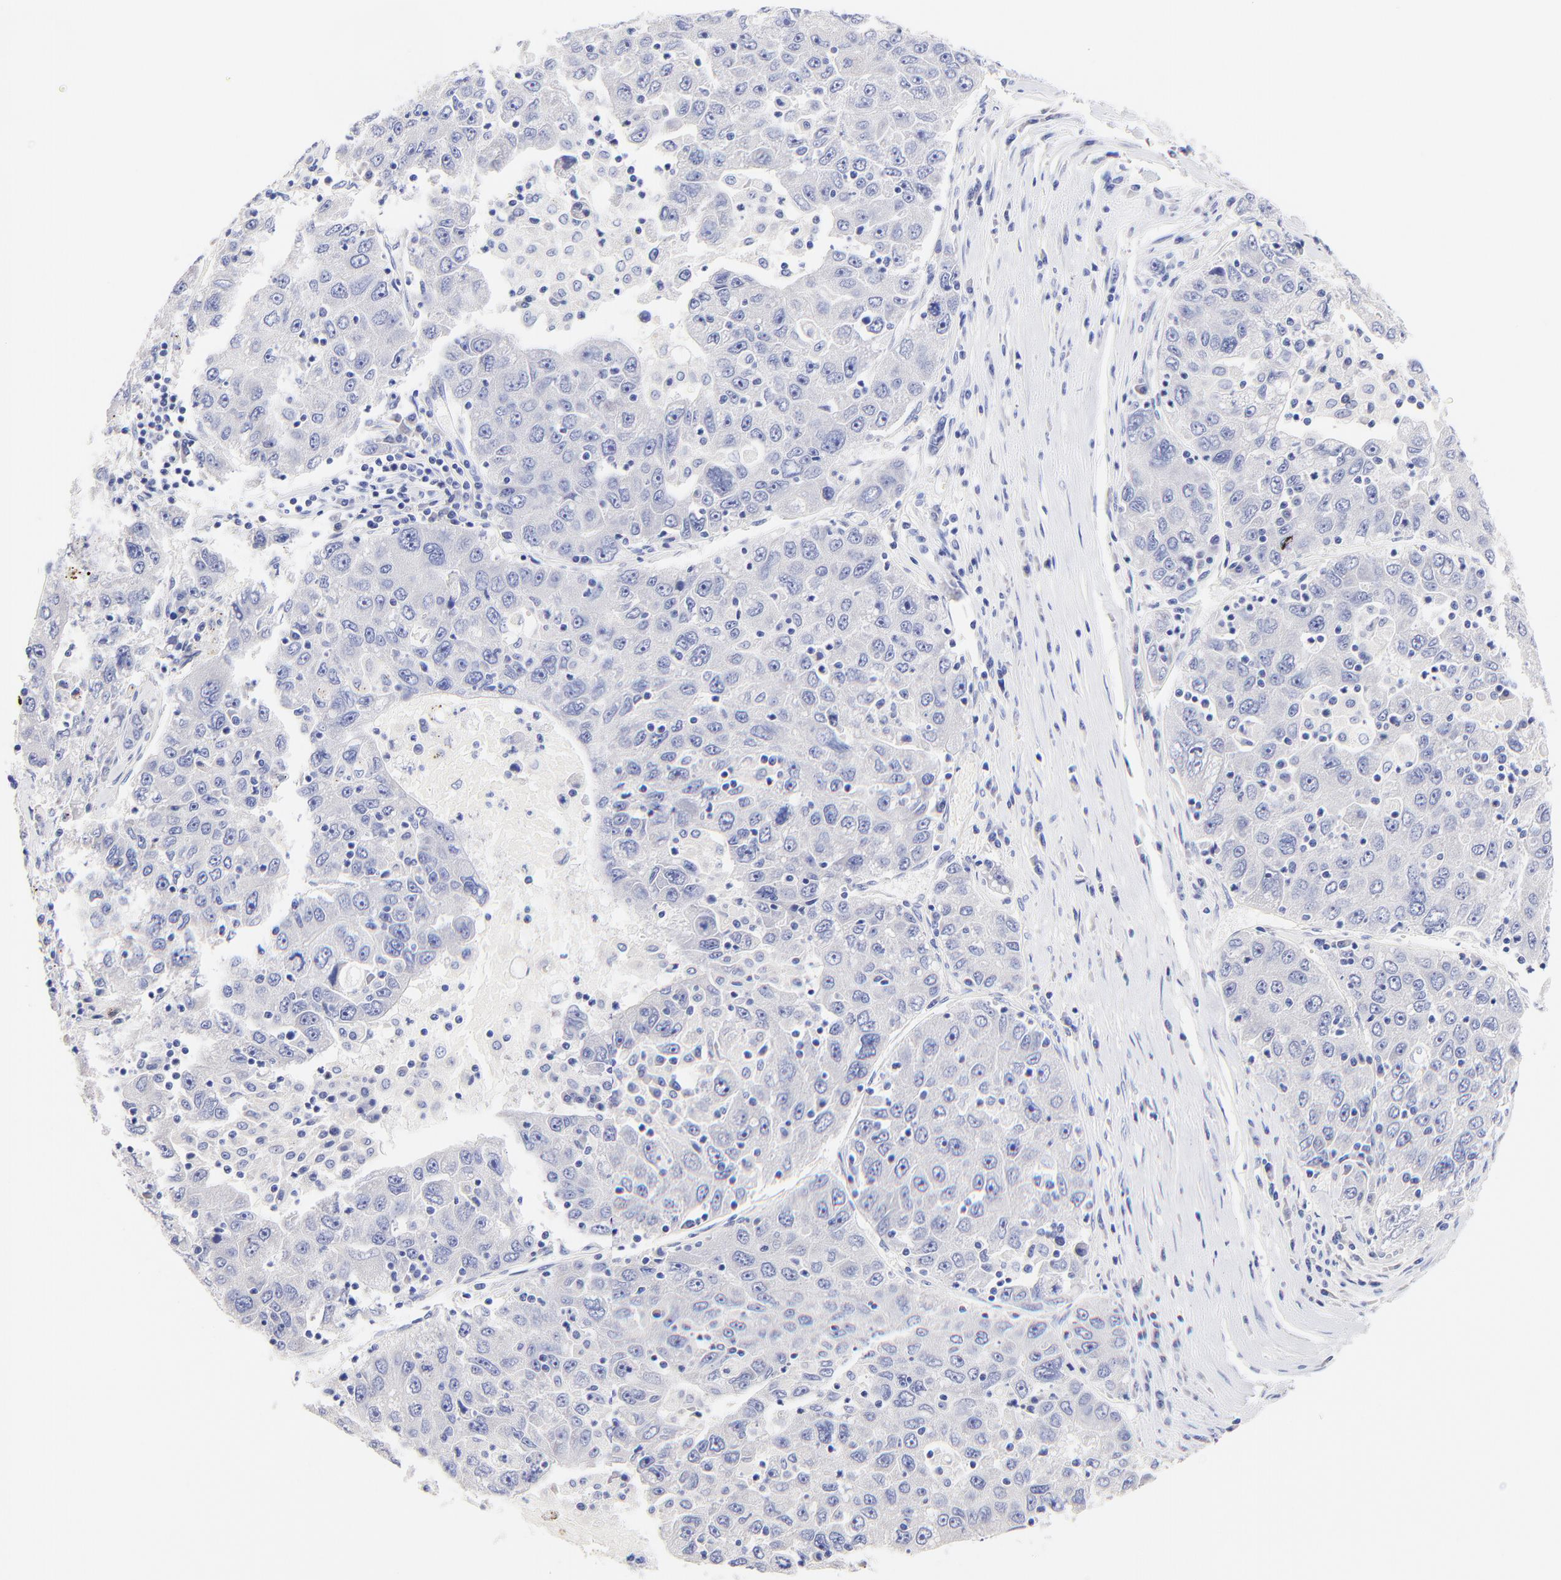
{"staining": {"intensity": "weak", "quantity": "<25%", "location": "cytoplasmic/membranous"}, "tissue": "liver cancer", "cell_type": "Tumor cells", "image_type": "cancer", "snomed": [{"axis": "morphology", "description": "Carcinoma, Hepatocellular, NOS"}, {"axis": "topography", "description": "Liver"}], "caption": "Tumor cells are negative for brown protein staining in liver hepatocellular carcinoma. (DAB immunohistochemistry, high magnification).", "gene": "RAB3A", "patient": {"sex": "male", "age": 49}}